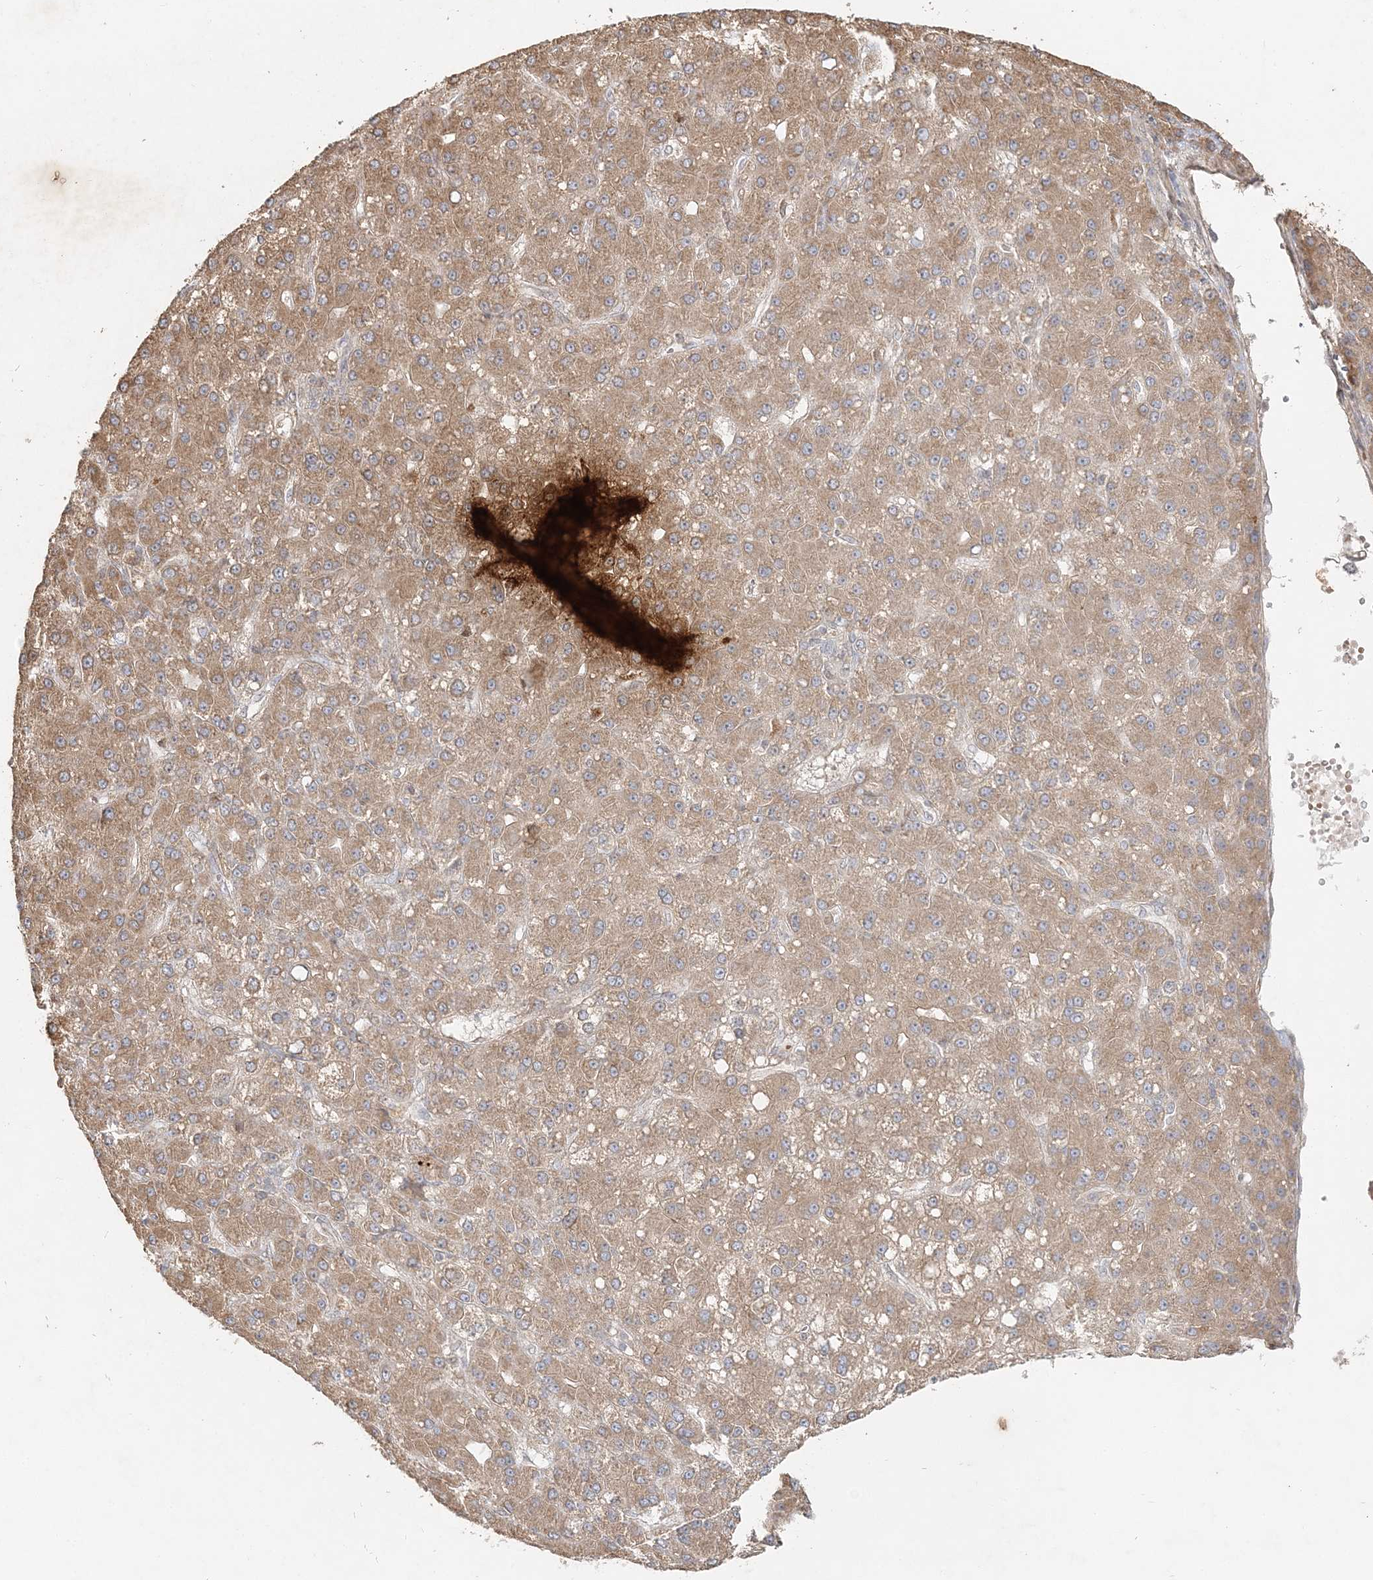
{"staining": {"intensity": "moderate", "quantity": ">75%", "location": "cytoplasmic/membranous"}, "tissue": "liver cancer", "cell_type": "Tumor cells", "image_type": "cancer", "snomed": [{"axis": "morphology", "description": "Carcinoma, Hepatocellular, NOS"}, {"axis": "topography", "description": "Liver"}], "caption": "The histopathology image displays a brown stain indicating the presence of a protein in the cytoplasmic/membranous of tumor cells in liver hepatocellular carcinoma.", "gene": "RAB14", "patient": {"sex": "male", "age": 67}}